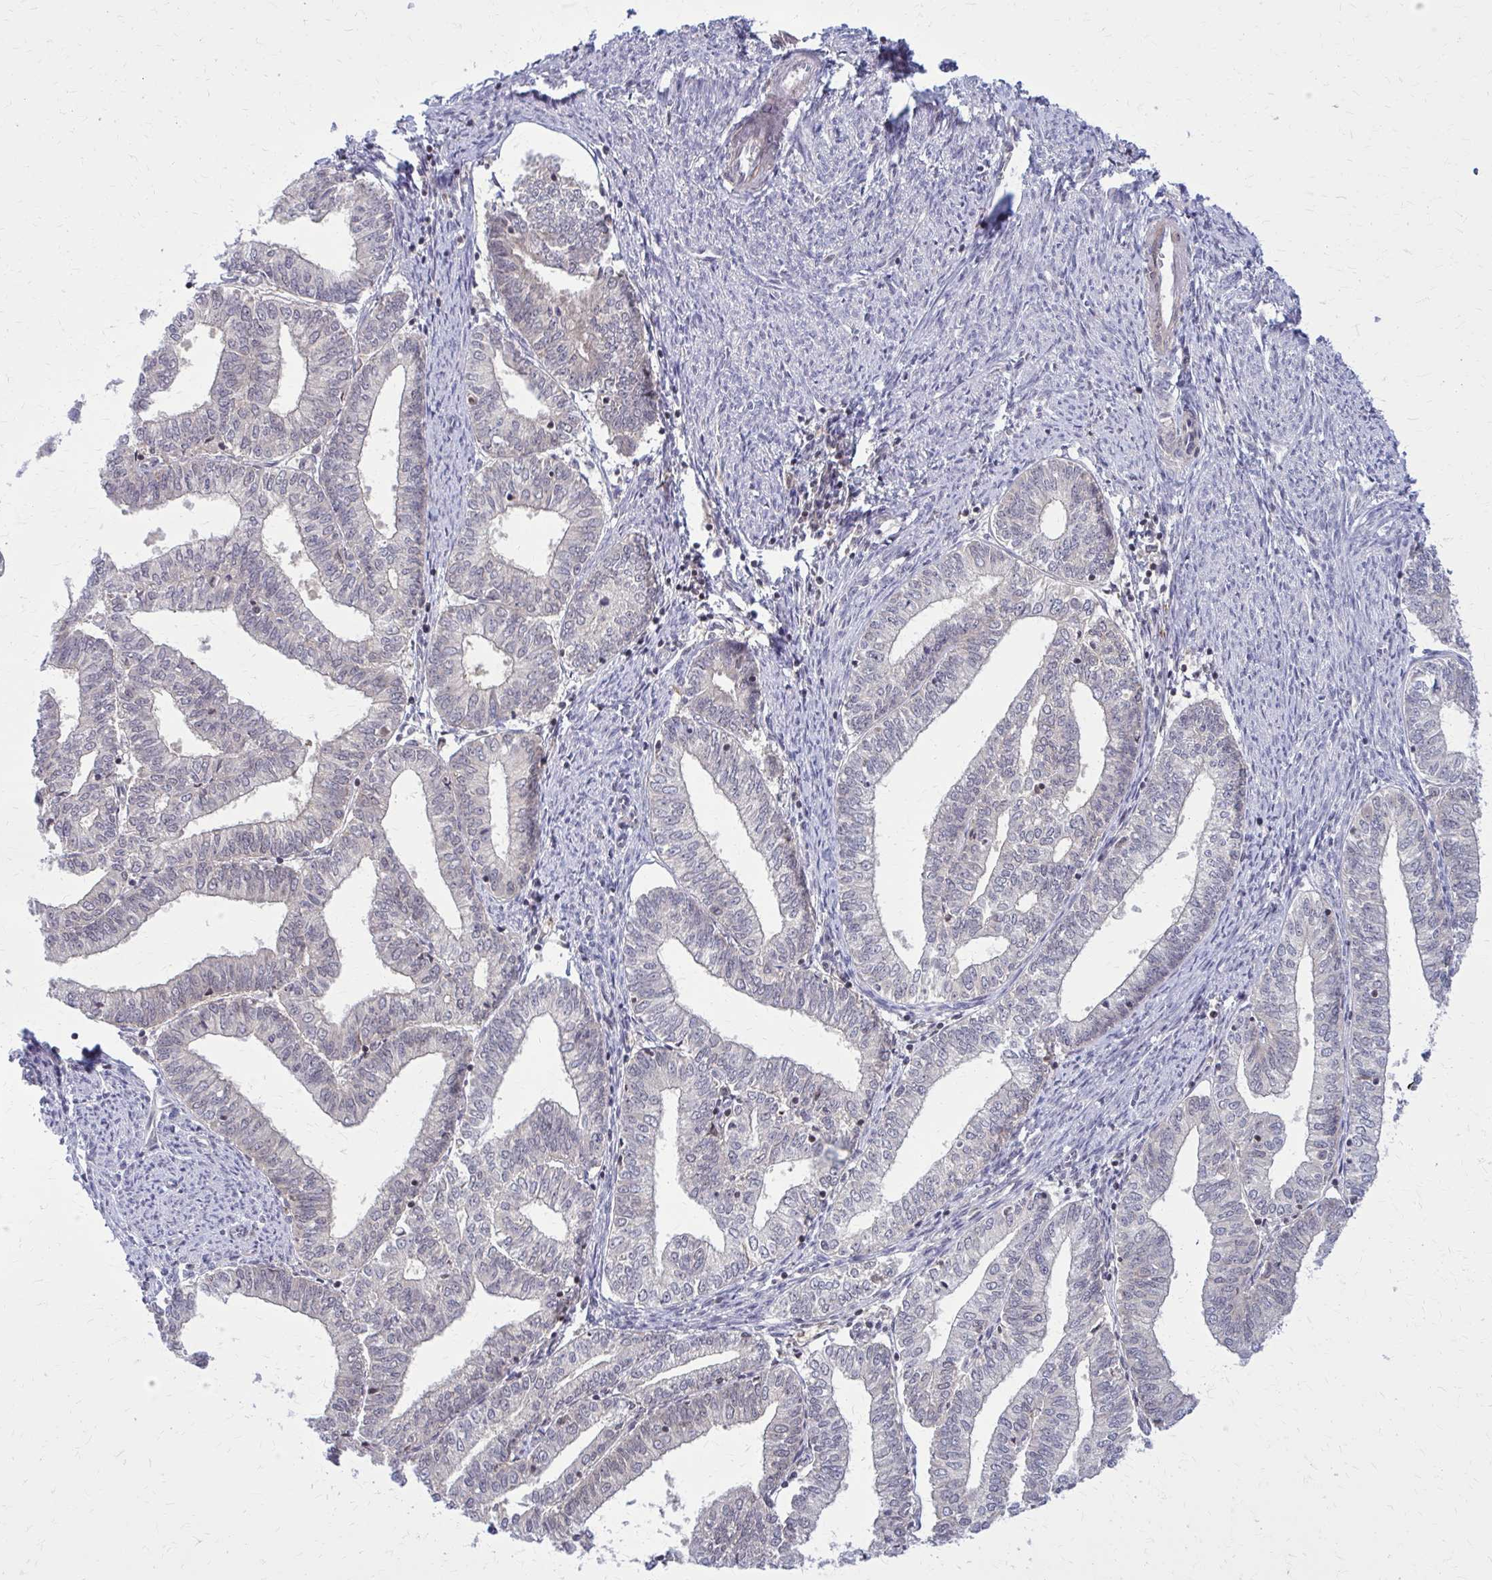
{"staining": {"intensity": "negative", "quantity": "none", "location": "none"}, "tissue": "endometrial cancer", "cell_type": "Tumor cells", "image_type": "cancer", "snomed": [{"axis": "morphology", "description": "Adenocarcinoma, NOS"}, {"axis": "topography", "description": "Endometrium"}], "caption": "The photomicrograph shows no significant staining in tumor cells of endometrial adenocarcinoma.", "gene": "DBI", "patient": {"sex": "female", "age": 61}}